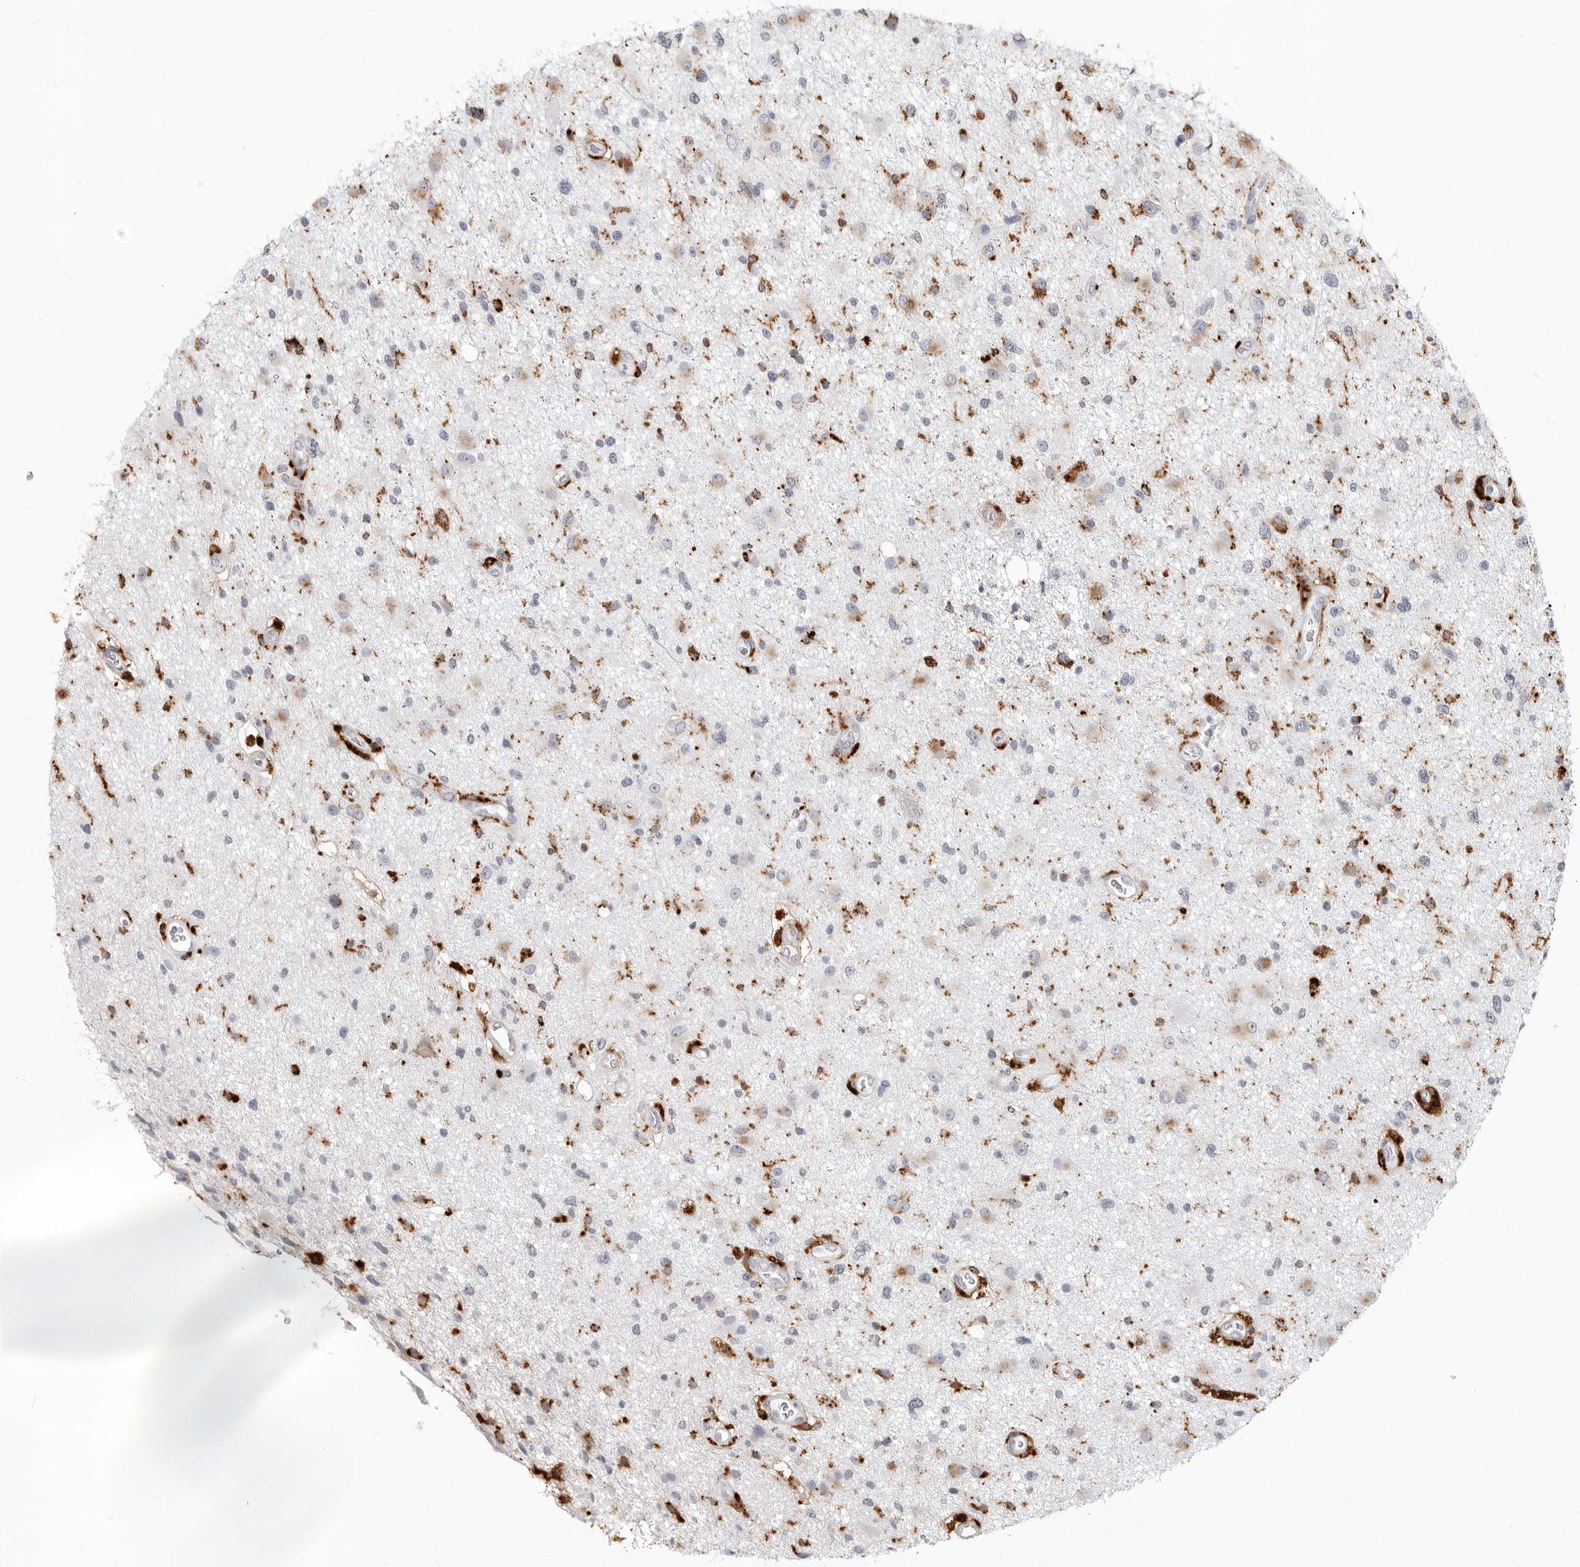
{"staining": {"intensity": "negative", "quantity": "none", "location": "none"}, "tissue": "glioma", "cell_type": "Tumor cells", "image_type": "cancer", "snomed": [{"axis": "morphology", "description": "Glioma, malignant, High grade"}, {"axis": "topography", "description": "Brain"}], "caption": "Tumor cells are negative for protein expression in human glioma.", "gene": "IFI30", "patient": {"sex": "male", "age": 33}}